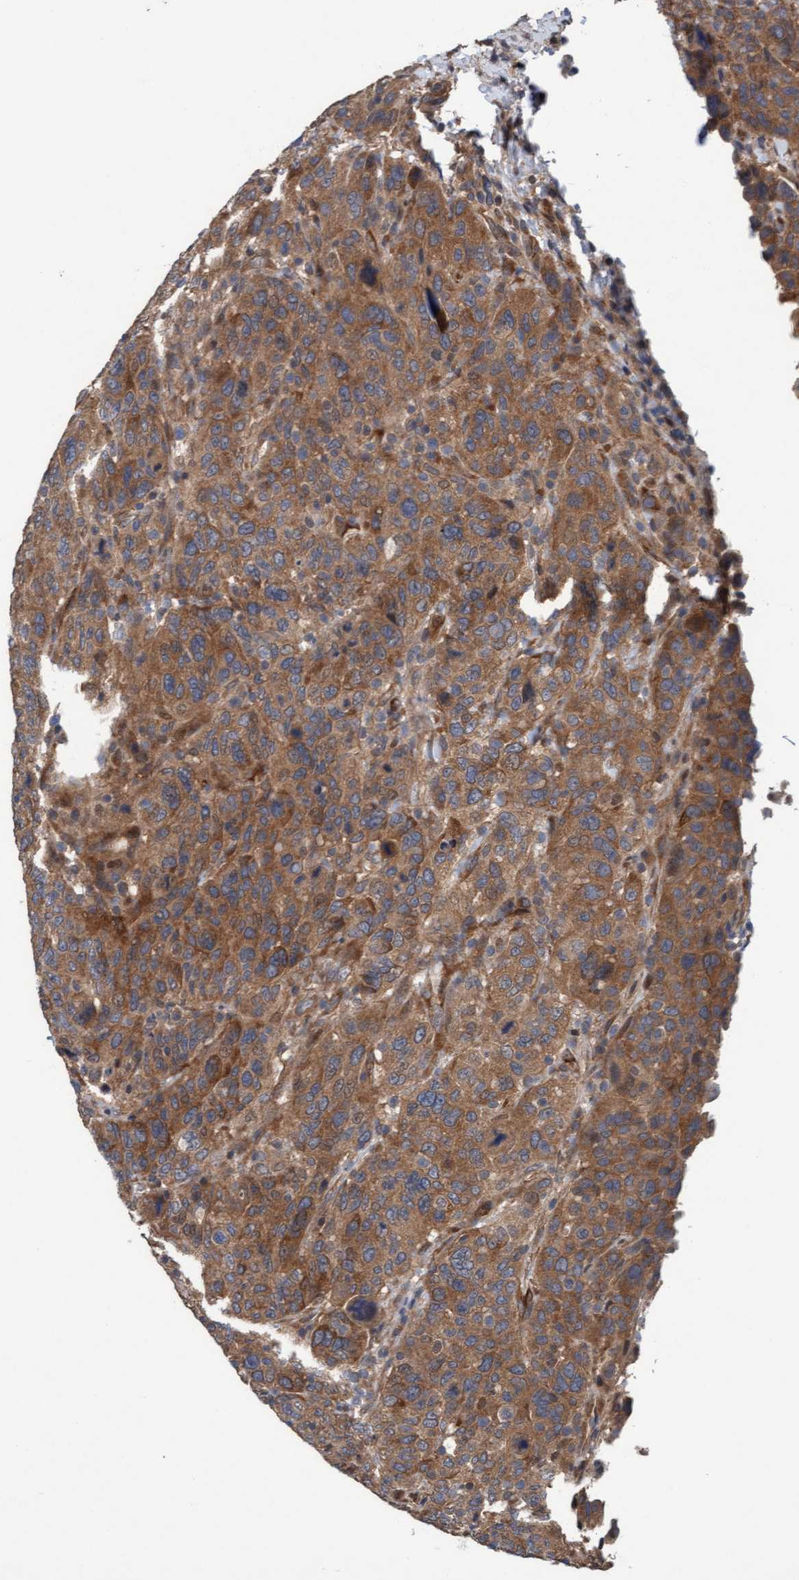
{"staining": {"intensity": "moderate", "quantity": ">75%", "location": "cytoplasmic/membranous"}, "tissue": "breast cancer", "cell_type": "Tumor cells", "image_type": "cancer", "snomed": [{"axis": "morphology", "description": "Duct carcinoma"}, {"axis": "topography", "description": "Breast"}], "caption": "There is medium levels of moderate cytoplasmic/membranous positivity in tumor cells of breast cancer (infiltrating ductal carcinoma), as demonstrated by immunohistochemical staining (brown color).", "gene": "MLXIP", "patient": {"sex": "female", "age": 37}}